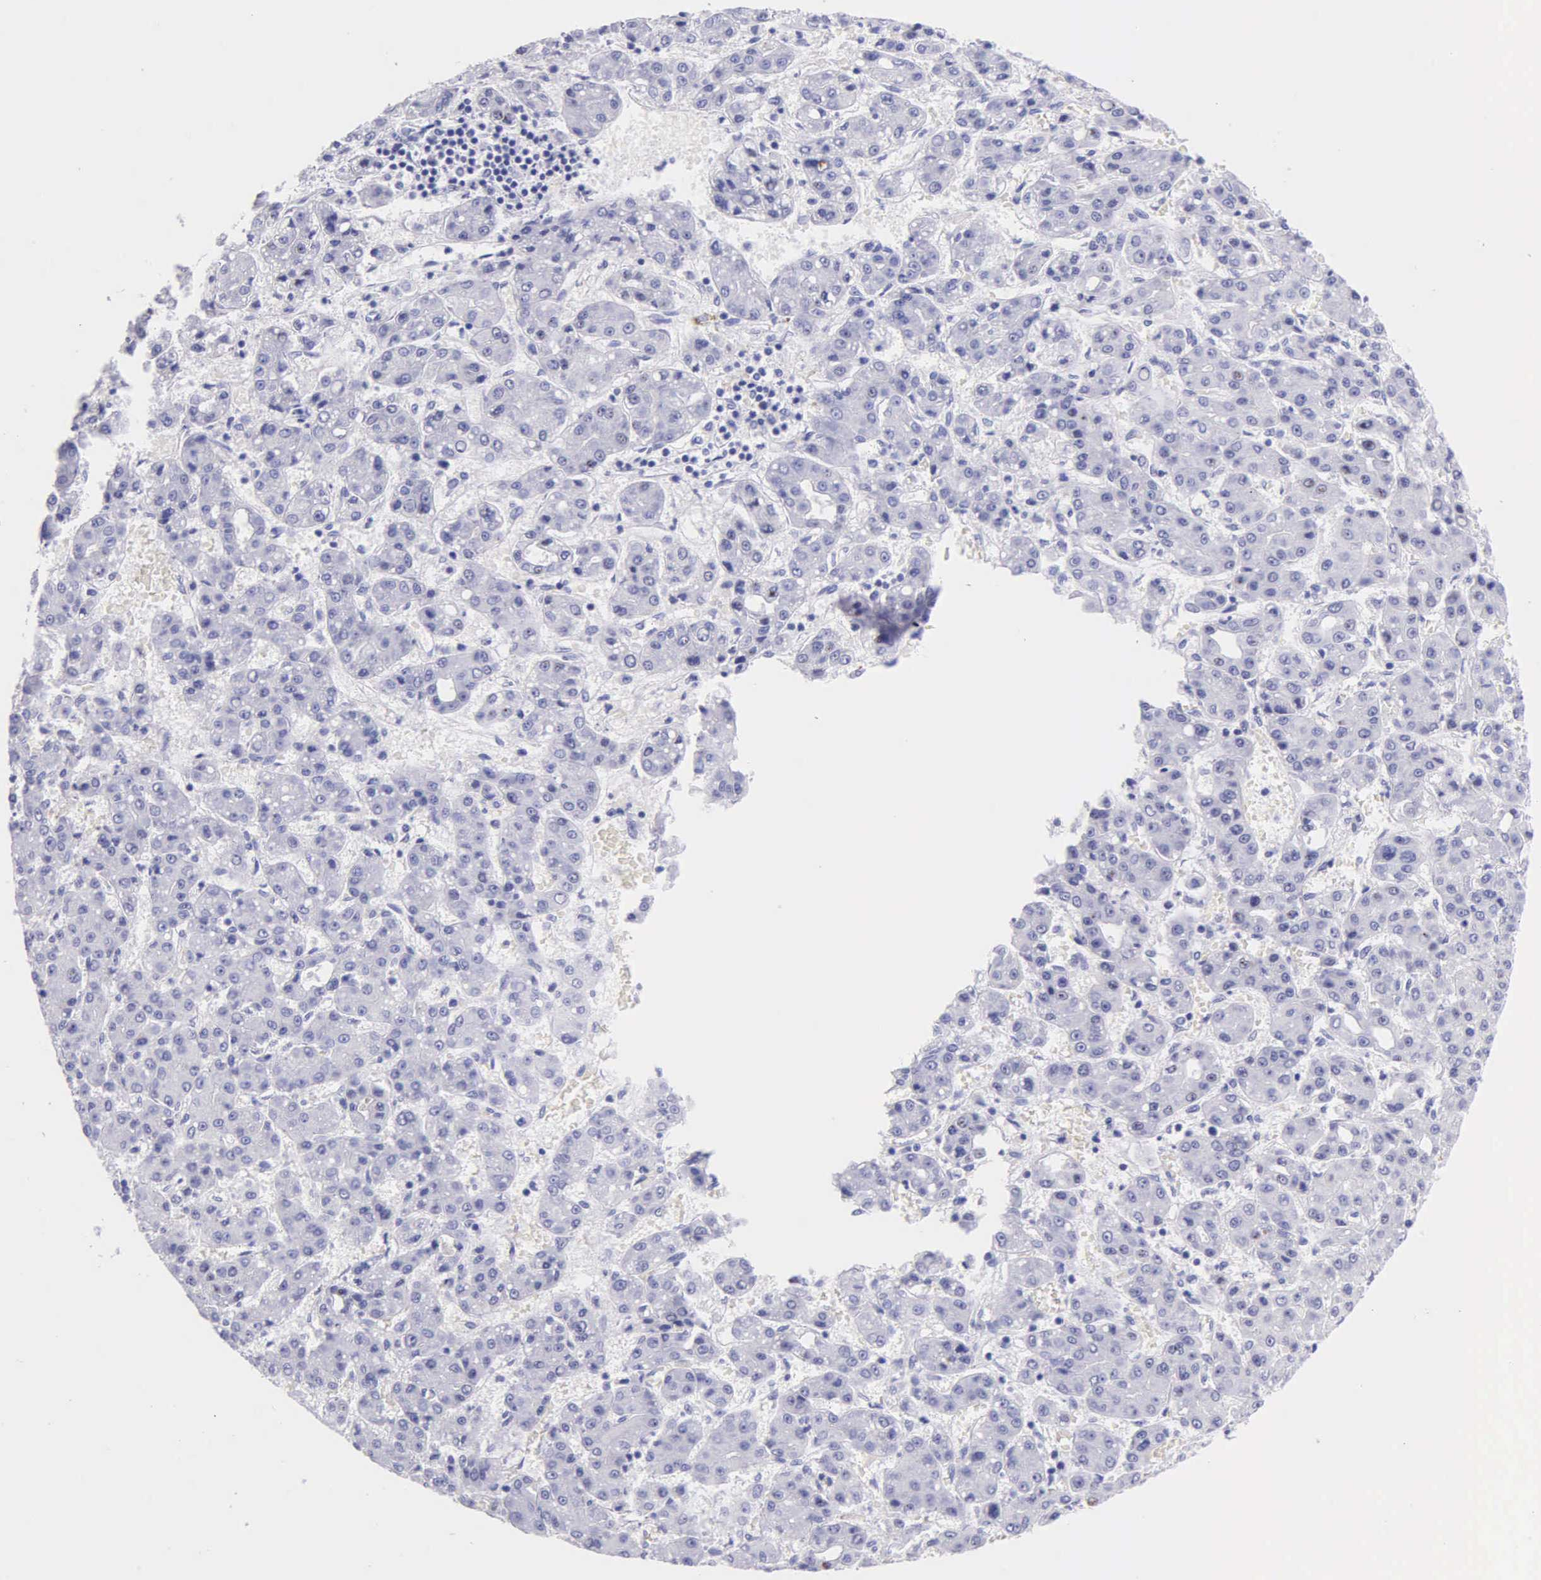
{"staining": {"intensity": "negative", "quantity": "none", "location": "none"}, "tissue": "liver cancer", "cell_type": "Tumor cells", "image_type": "cancer", "snomed": [{"axis": "morphology", "description": "Carcinoma, Hepatocellular, NOS"}, {"axis": "topography", "description": "Liver"}], "caption": "Protein analysis of liver cancer (hepatocellular carcinoma) demonstrates no significant expression in tumor cells.", "gene": "KLK3", "patient": {"sex": "male", "age": 69}}